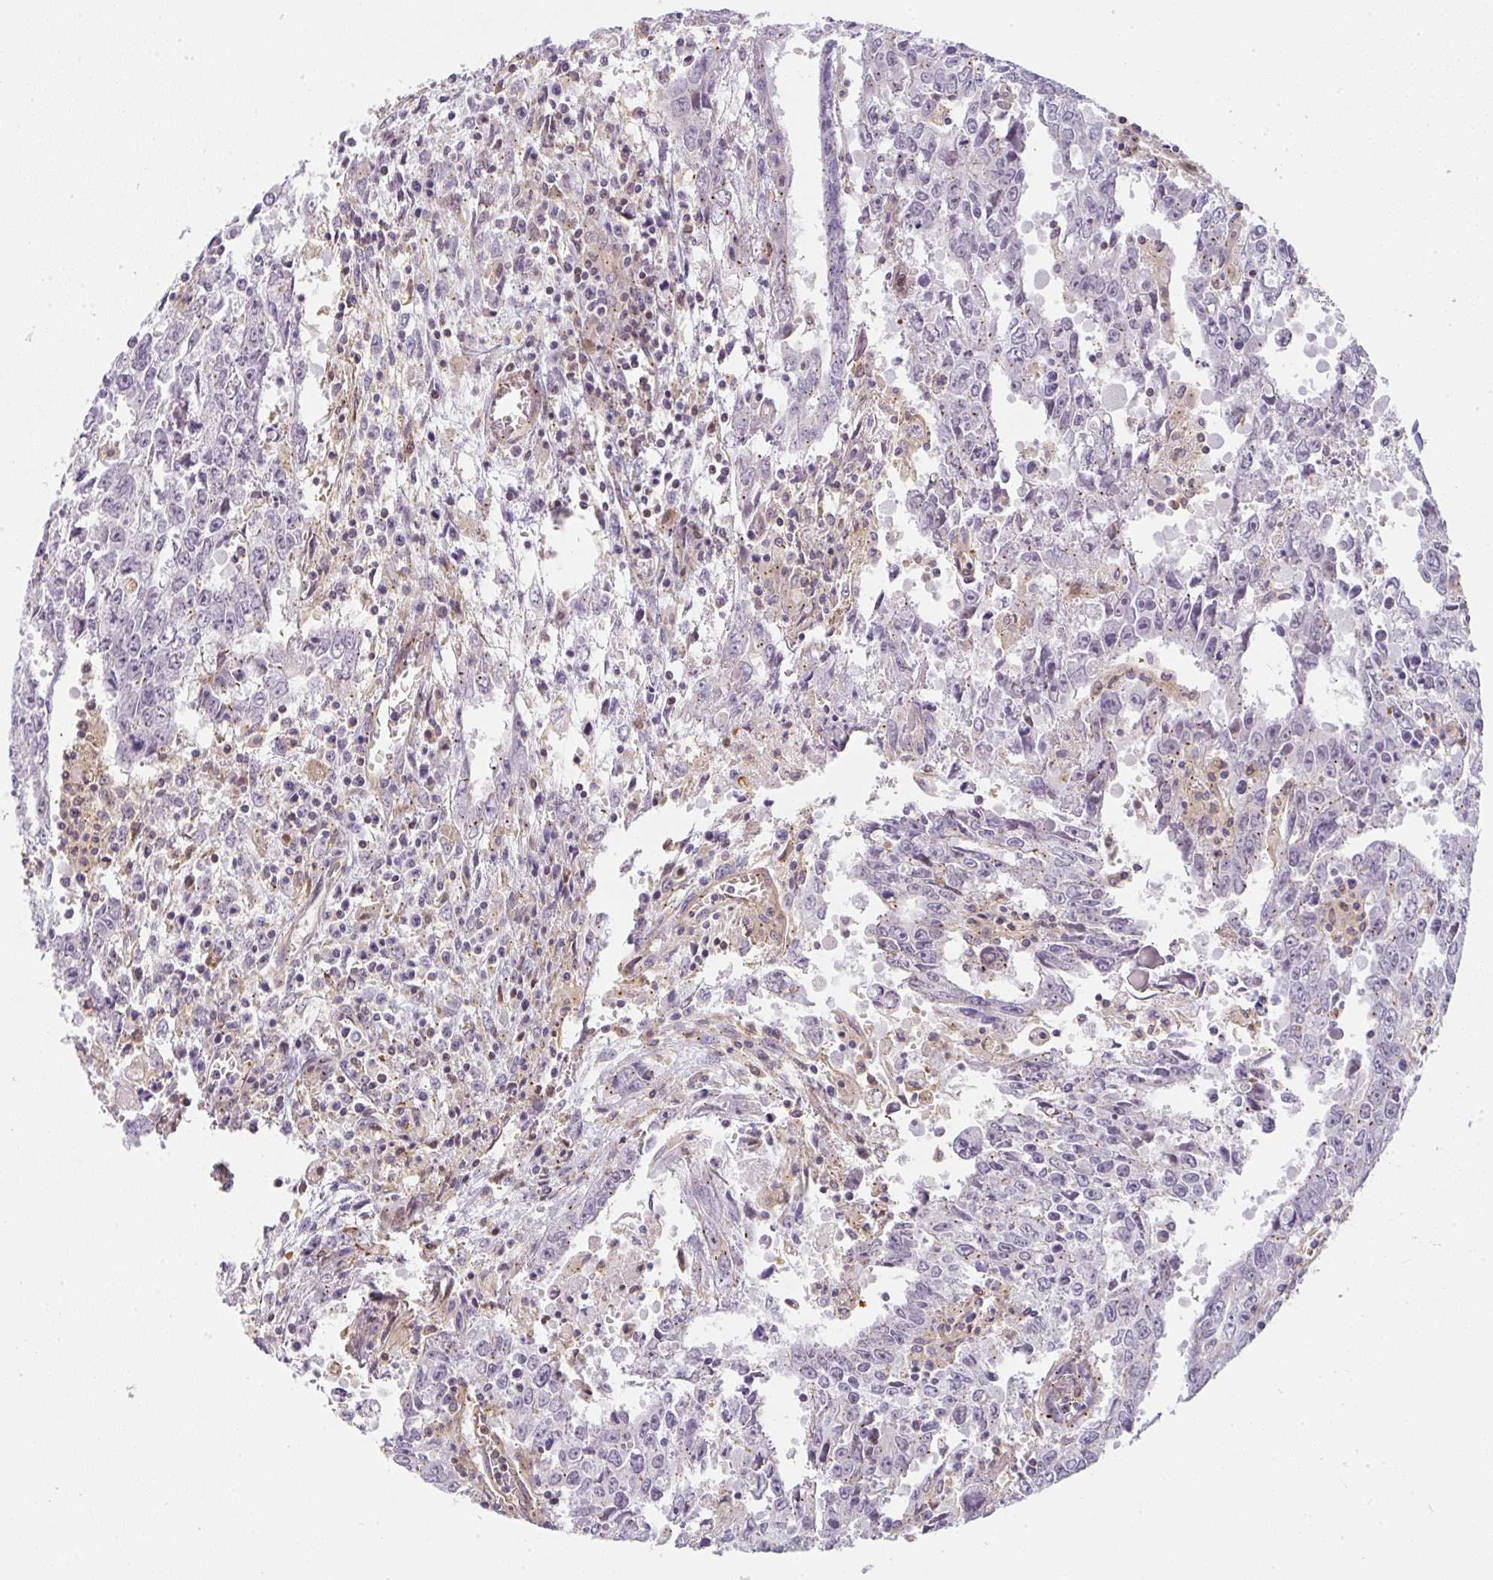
{"staining": {"intensity": "moderate", "quantity": "<25%", "location": "cytoplasmic/membranous"}, "tissue": "testis cancer", "cell_type": "Tumor cells", "image_type": "cancer", "snomed": [{"axis": "morphology", "description": "Carcinoma, Embryonal, NOS"}, {"axis": "topography", "description": "Testis"}], "caption": "Testis cancer (embryonal carcinoma) tissue shows moderate cytoplasmic/membranous expression in approximately <25% of tumor cells, visualized by immunohistochemistry.", "gene": "SULF1", "patient": {"sex": "male", "age": 22}}